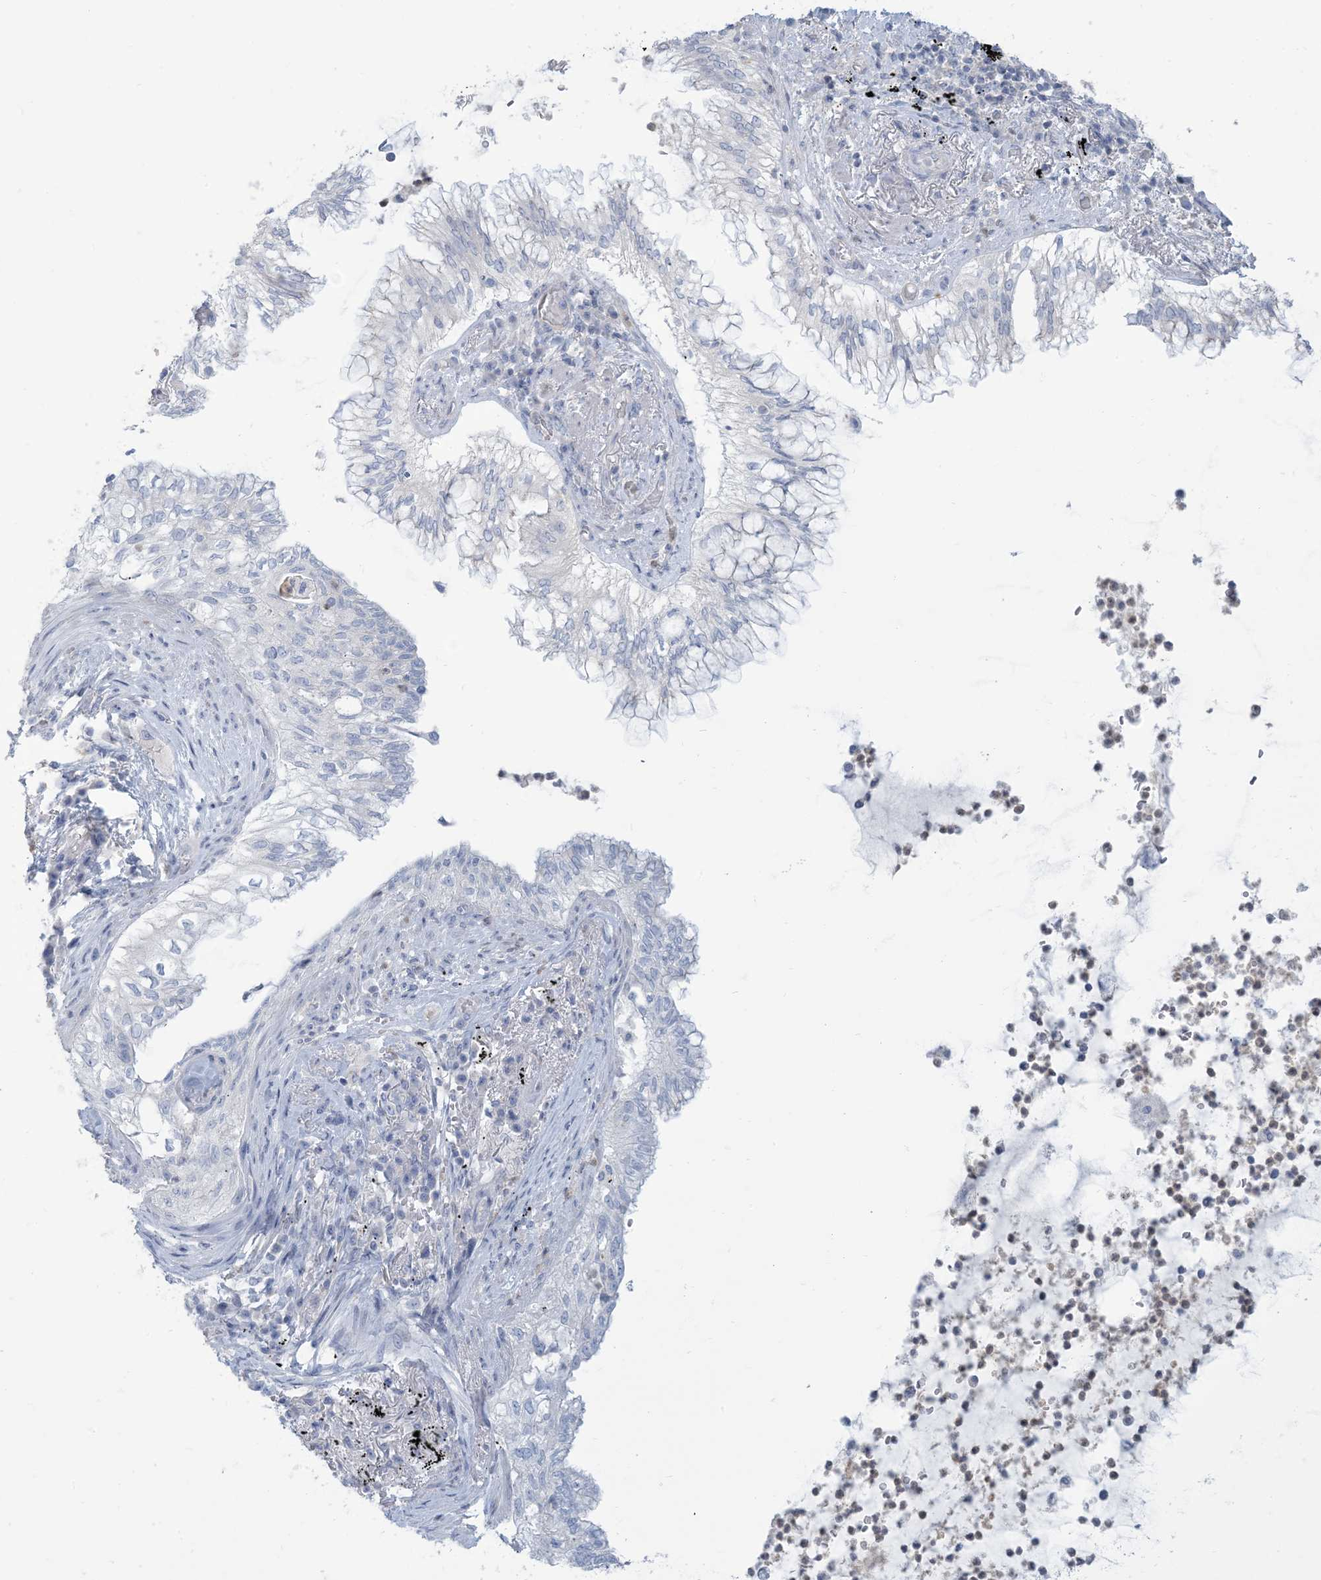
{"staining": {"intensity": "negative", "quantity": "none", "location": "none"}, "tissue": "lung cancer", "cell_type": "Tumor cells", "image_type": "cancer", "snomed": [{"axis": "morphology", "description": "Adenocarcinoma, NOS"}, {"axis": "topography", "description": "Lung"}], "caption": "Immunohistochemistry (IHC) photomicrograph of adenocarcinoma (lung) stained for a protein (brown), which demonstrates no staining in tumor cells. (Immunohistochemistry (IHC), brightfield microscopy, high magnification).", "gene": "MTHFD2L", "patient": {"sex": "female", "age": 70}}